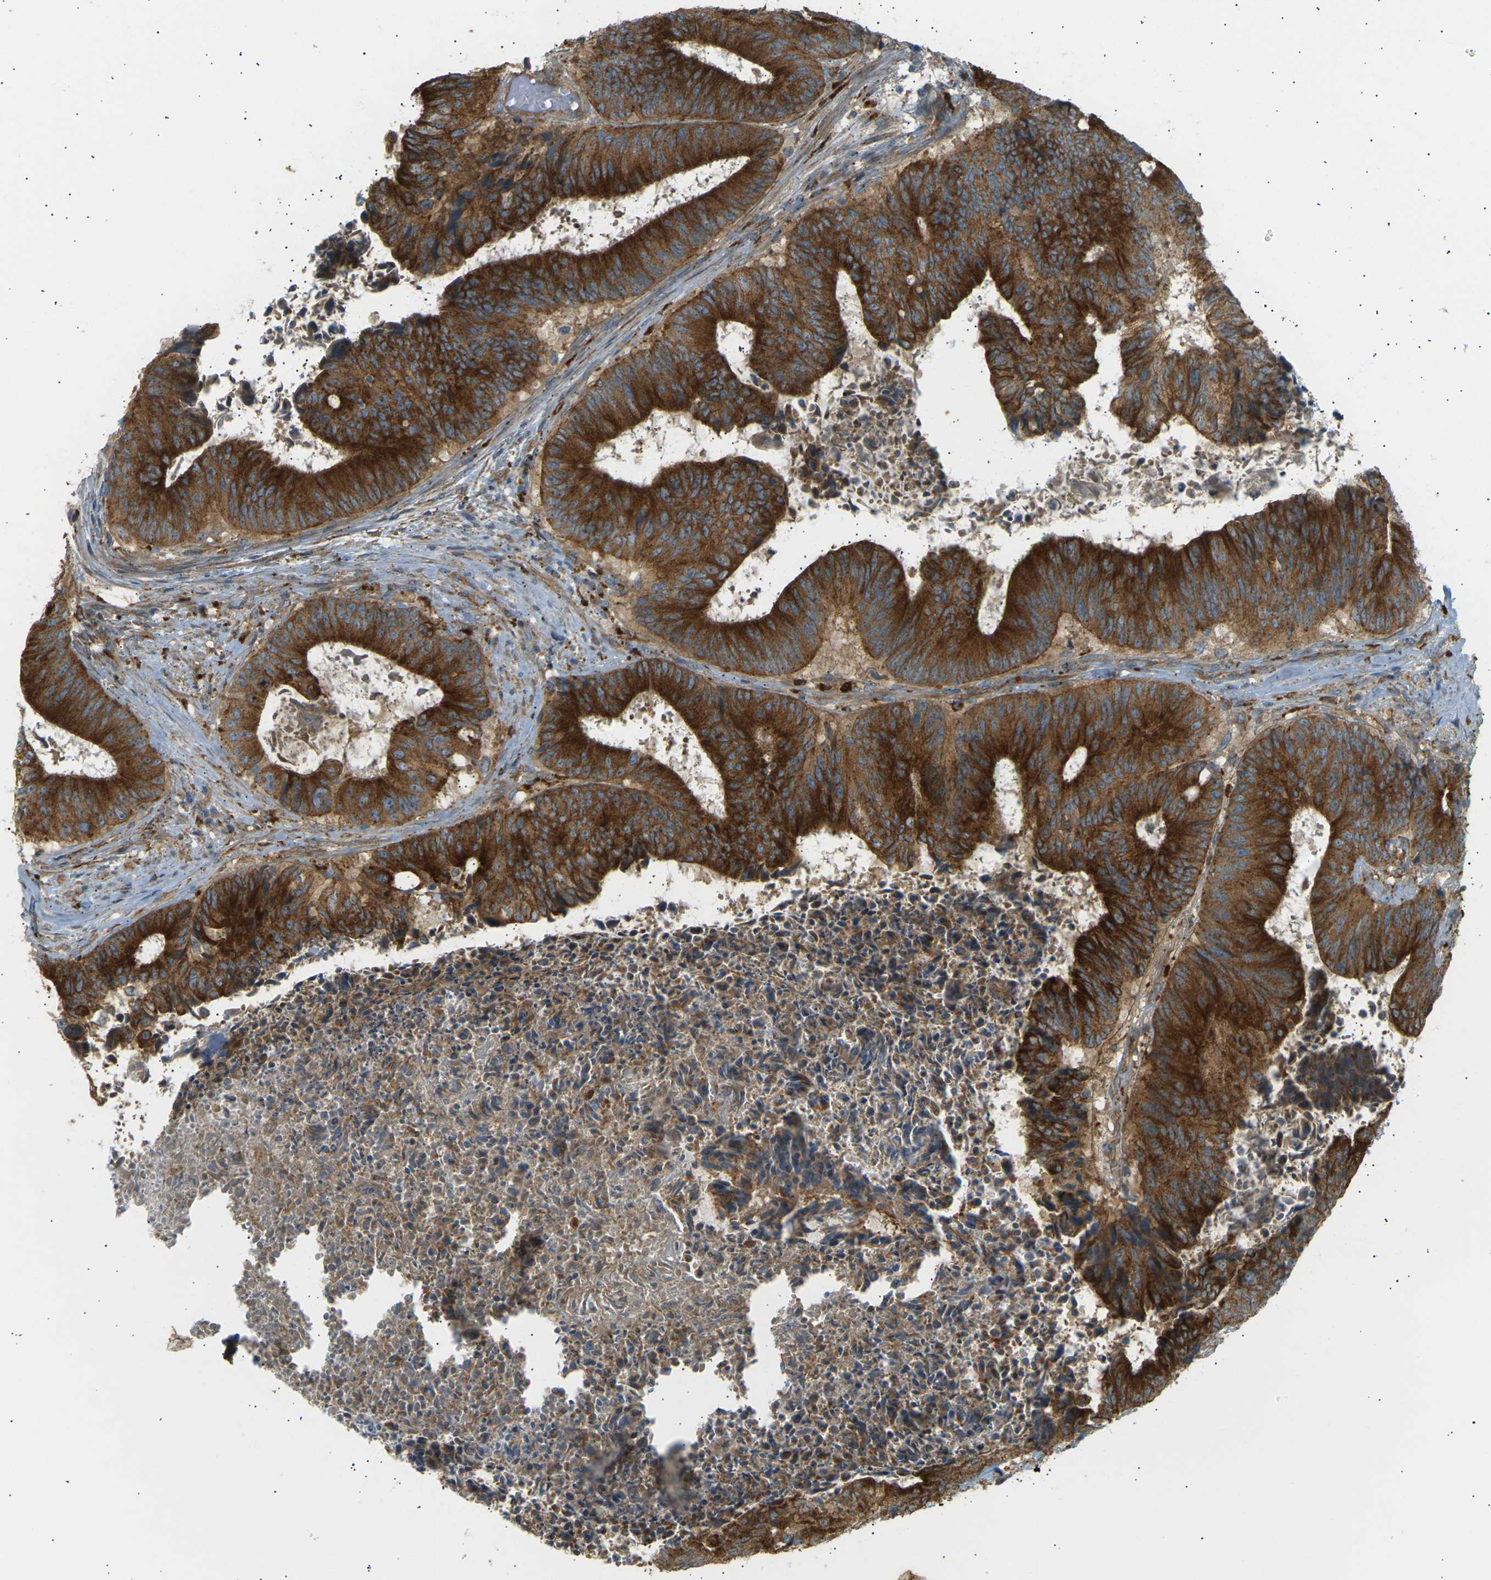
{"staining": {"intensity": "strong", "quantity": ">75%", "location": "cytoplasmic/membranous"}, "tissue": "colorectal cancer", "cell_type": "Tumor cells", "image_type": "cancer", "snomed": [{"axis": "morphology", "description": "Adenocarcinoma, NOS"}, {"axis": "topography", "description": "Rectum"}], "caption": "A brown stain highlights strong cytoplasmic/membranous positivity of a protein in human adenocarcinoma (colorectal) tumor cells.", "gene": "CDK17", "patient": {"sex": "male", "age": 72}}